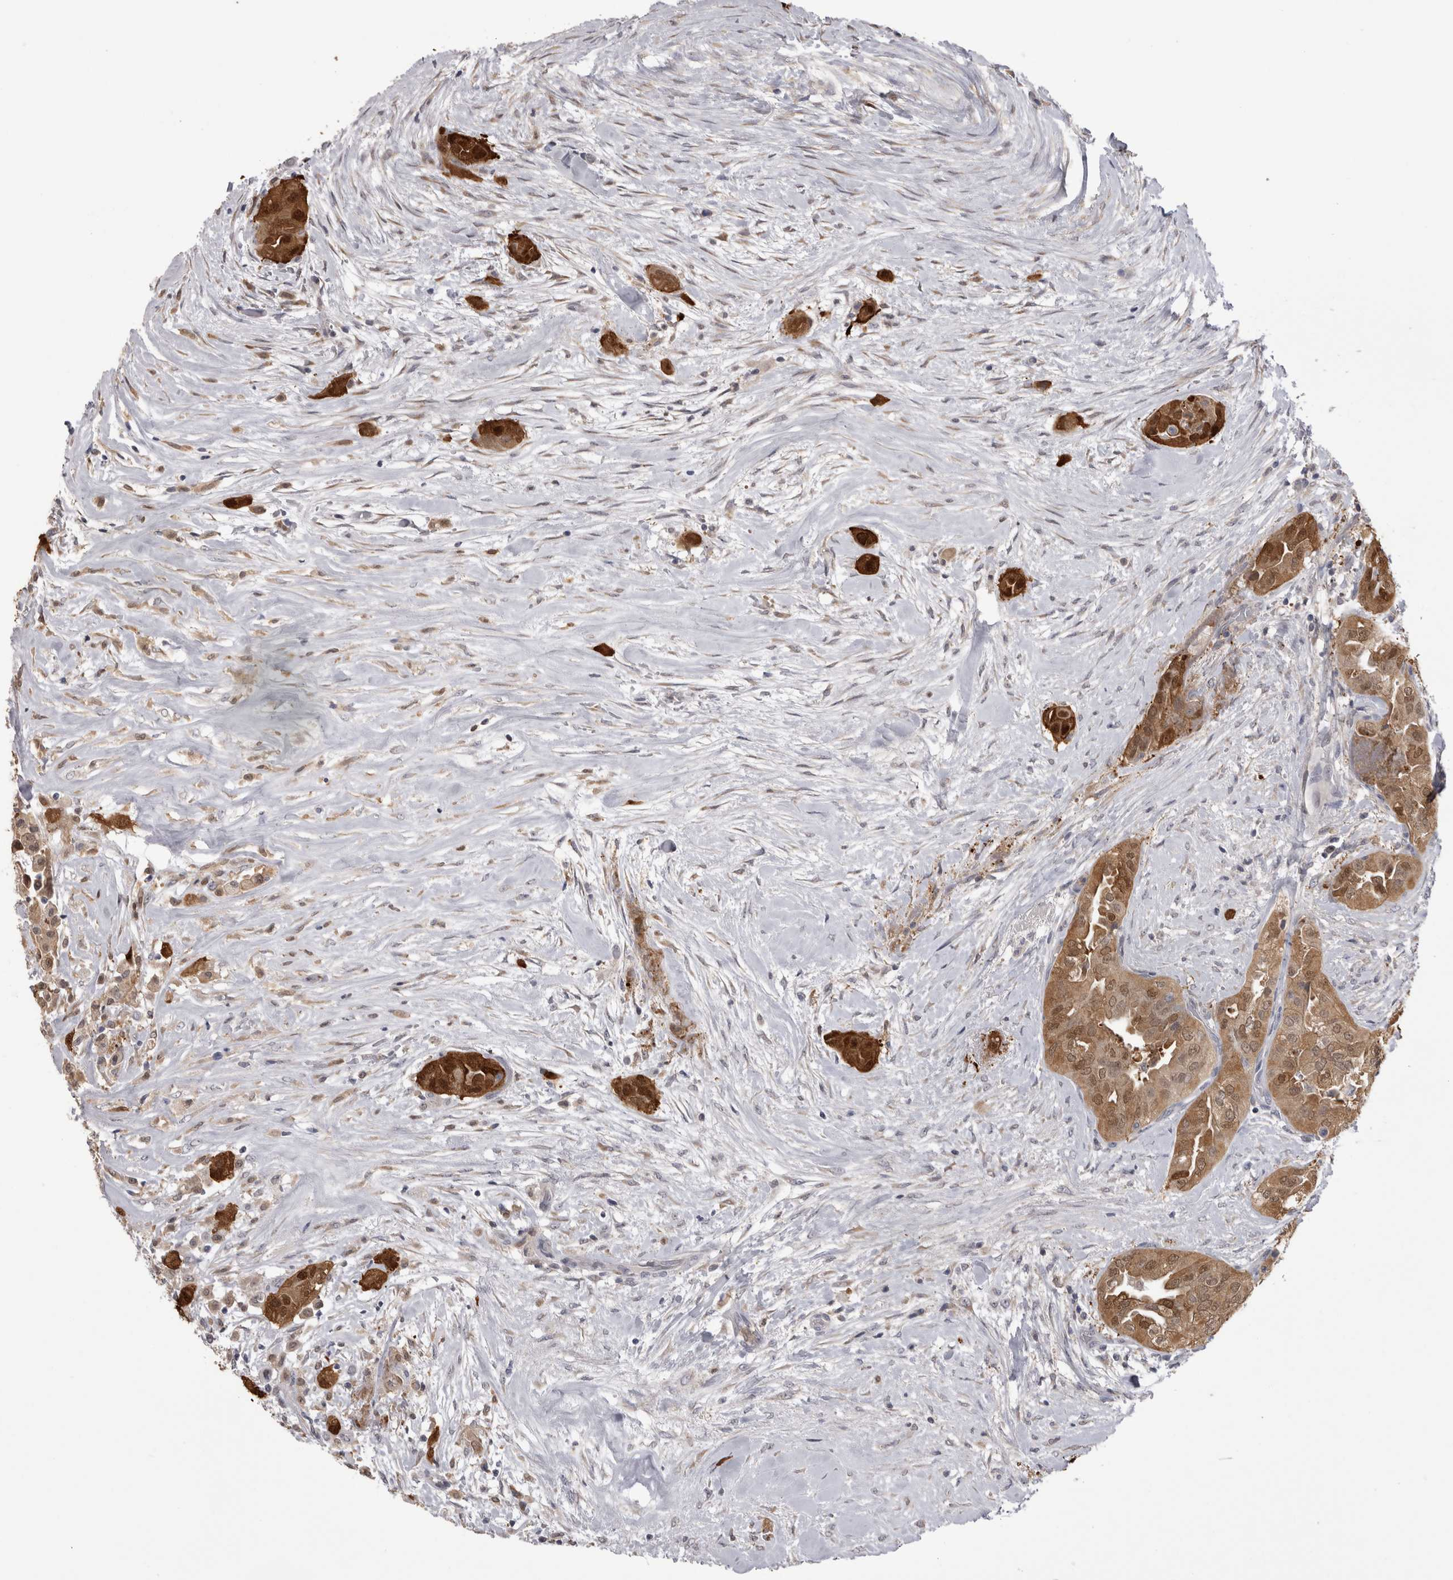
{"staining": {"intensity": "moderate", "quantity": ">75%", "location": "cytoplasmic/membranous,nuclear"}, "tissue": "thyroid cancer", "cell_type": "Tumor cells", "image_type": "cancer", "snomed": [{"axis": "morphology", "description": "Papillary adenocarcinoma, NOS"}, {"axis": "topography", "description": "Thyroid gland"}], "caption": "Thyroid cancer was stained to show a protein in brown. There is medium levels of moderate cytoplasmic/membranous and nuclear positivity in about >75% of tumor cells.", "gene": "CHIC2", "patient": {"sex": "female", "age": 59}}